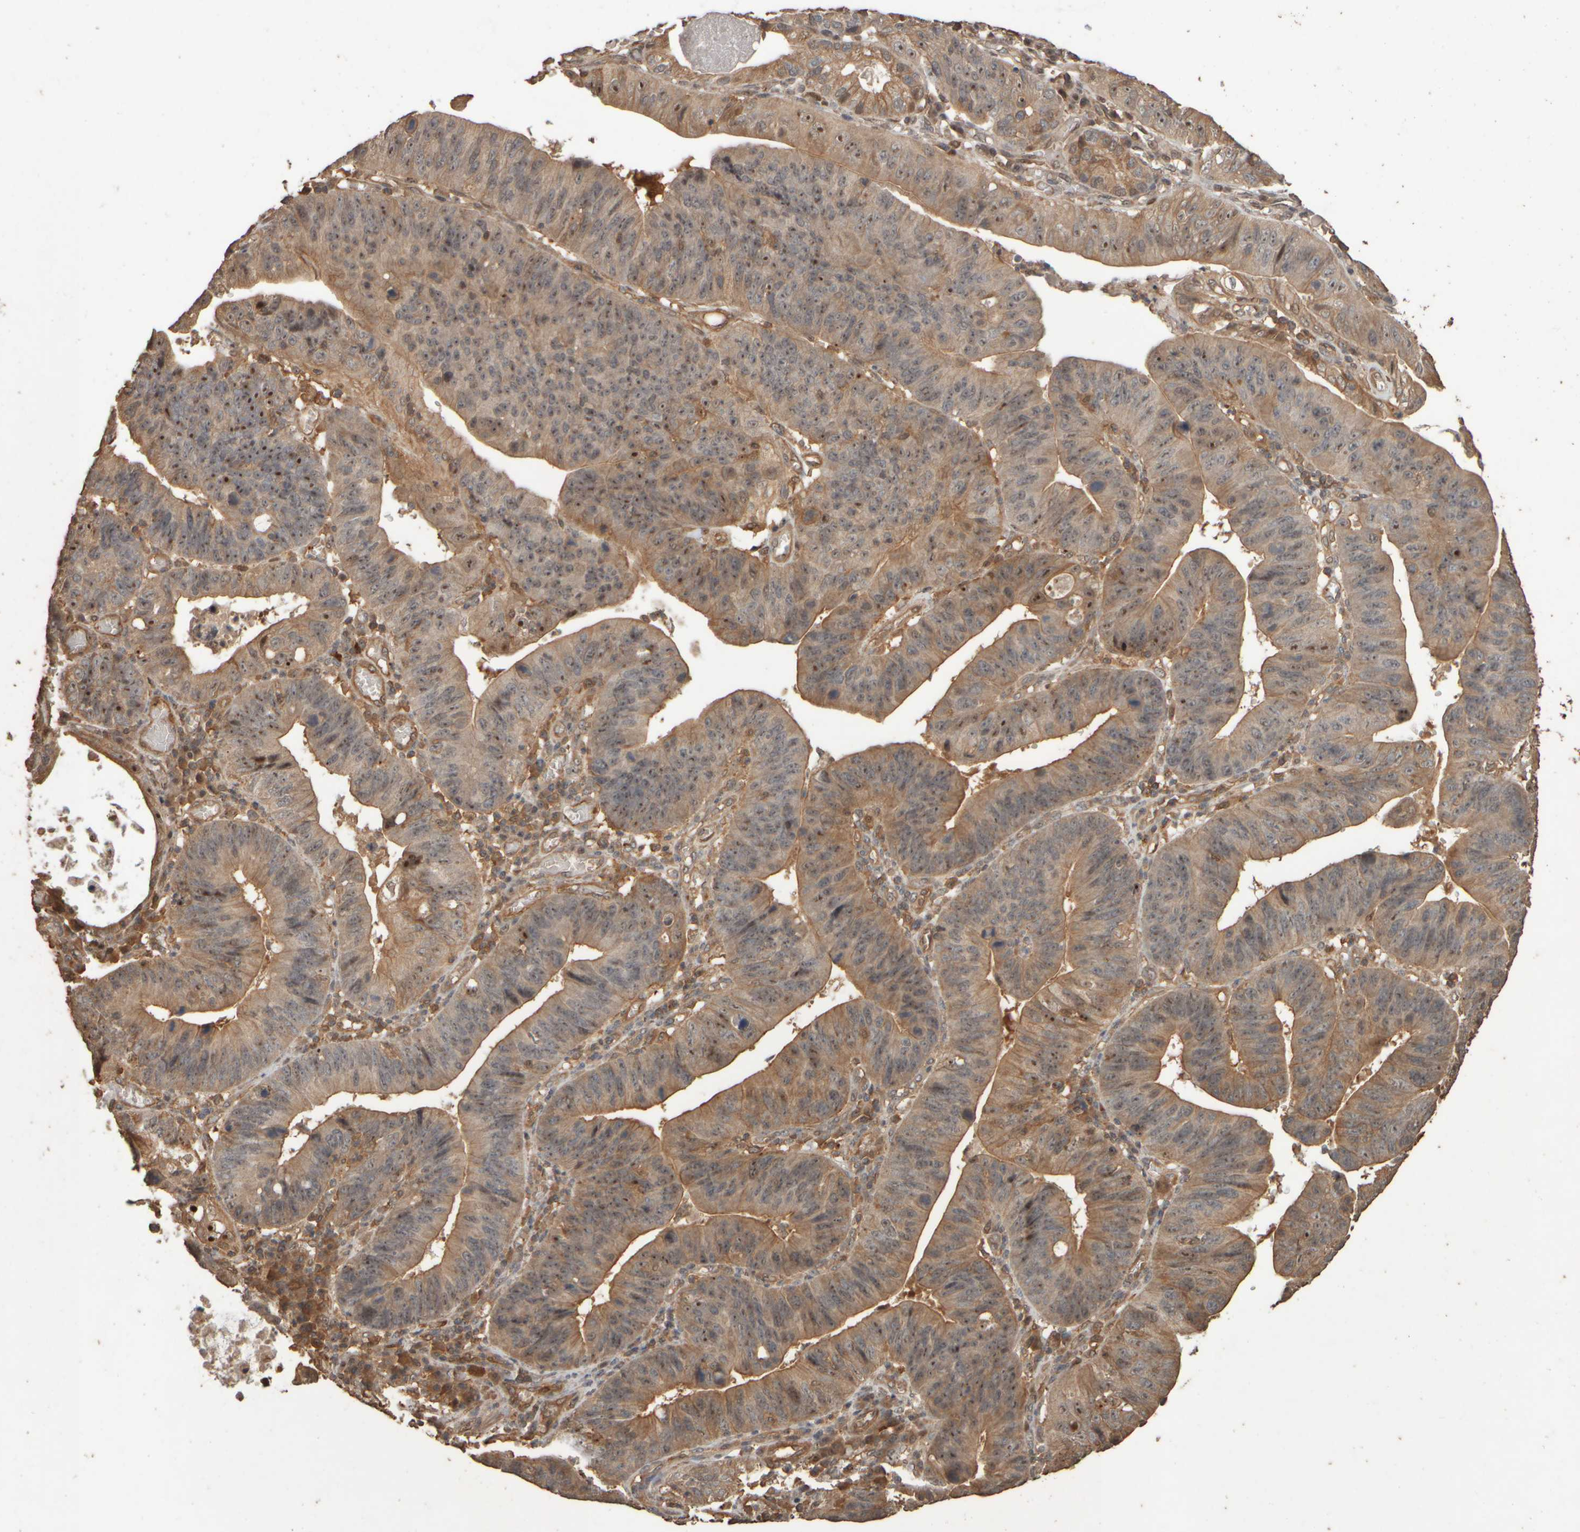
{"staining": {"intensity": "moderate", "quantity": ">75%", "location": "cytoplasmic/membranous,nuclear"}, "tissue": "stomach cancer", "cell_type": "Tumor cells", "image_type": "cancer", "snomed": [{"axis": "morphology", "description": "Adenocarcinoma, NOS"}, {"axis": "topography", "description": "Stomach"}], "caption": "Protein staining displays moderate cytoplasmic/membranous and nuclear positivity in approximately >75% of tumor cells in adenocarcinoma (stomach). (DAB IHC, brown staining for protein, blue staining for nuclei).", "gene": "SPHK1", "patient": {"sex": "male", "age": 59}}